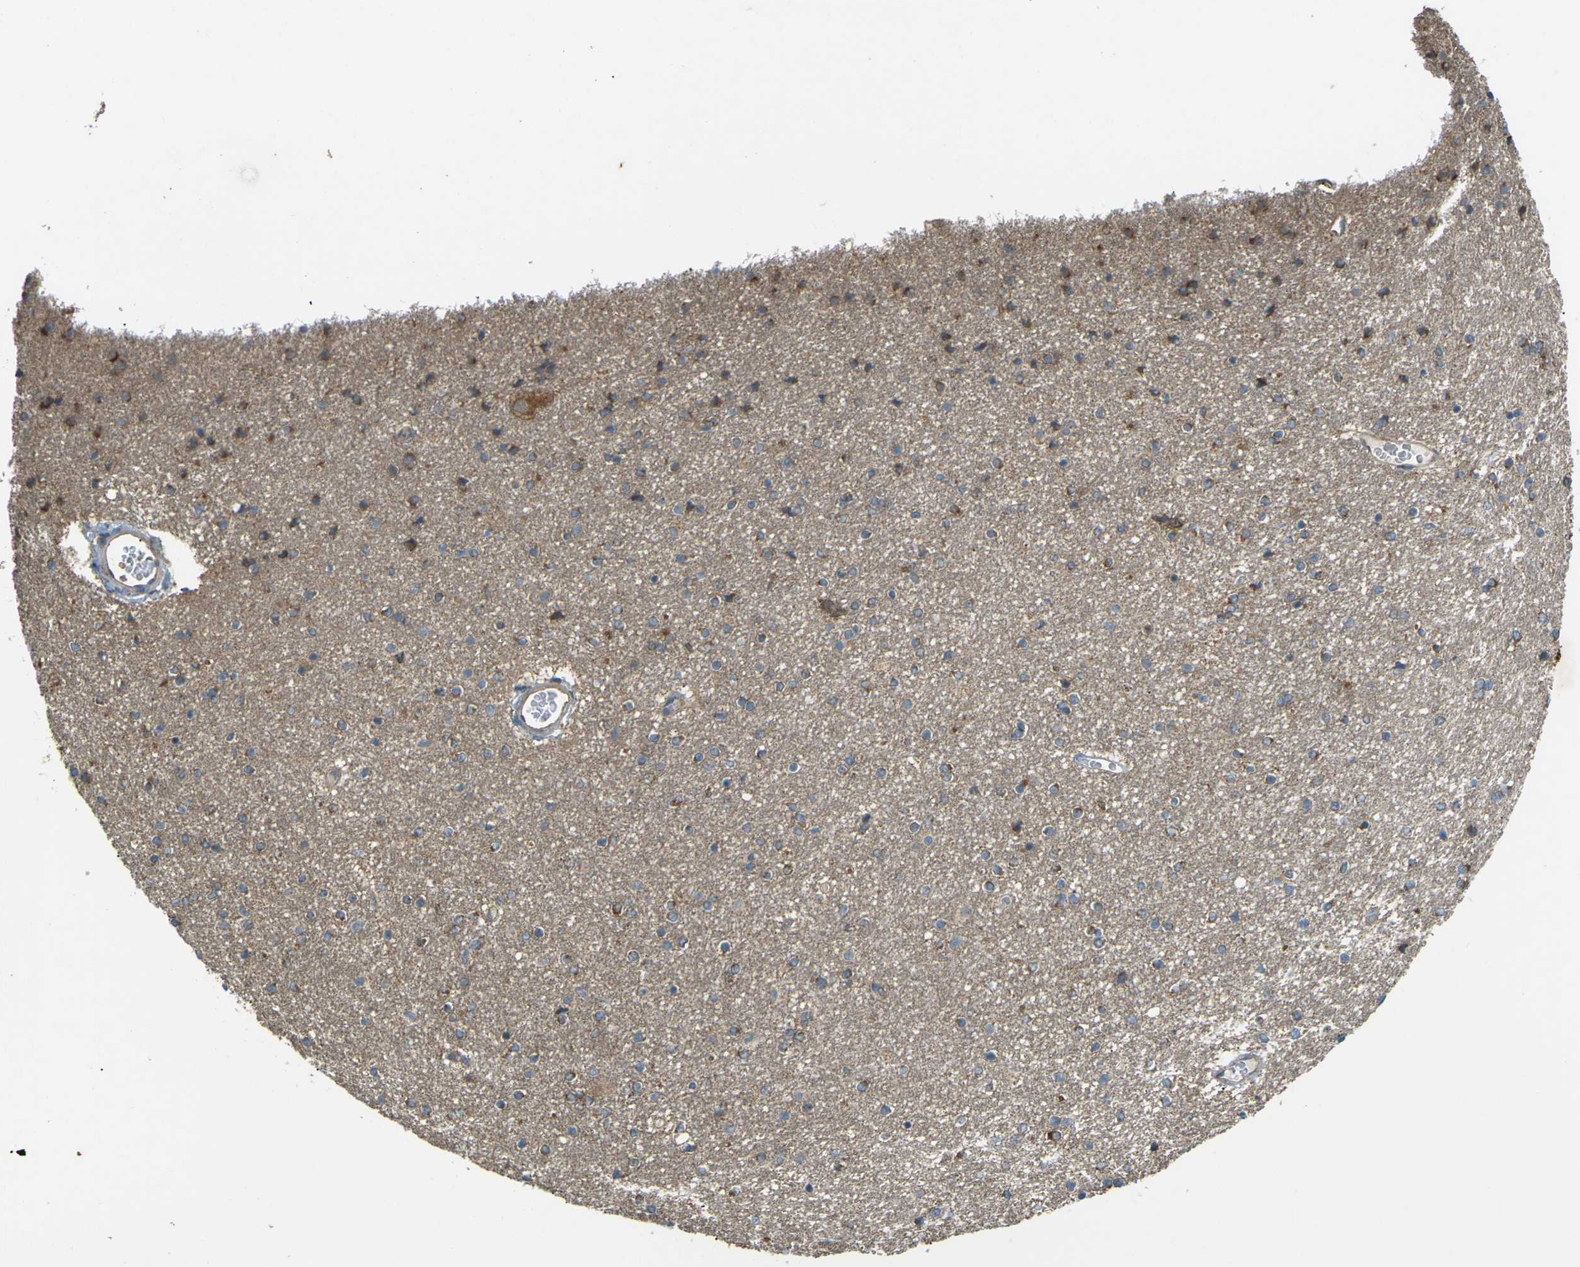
{"staining": {"intensity": "strong", "quantity": ">75%", "location": "cytoplasmic/membranous"}, "tissue": "caudate", "cell_type": "Glial cells", "image_type": "normal", "snomed": [{"axis": "morphology", "description": "Normal tissue, NOS"}, {"axis": "topography", "description": "Lateral ventricle wall"}], "caption": "Human caudate stained for a protein (brown) demonstrates strong cytoplasmic/membranous positive expression in approximately >75% of glial cells.", "gene": "KSR1", "patient": {"sex": "female", "age": 54}}